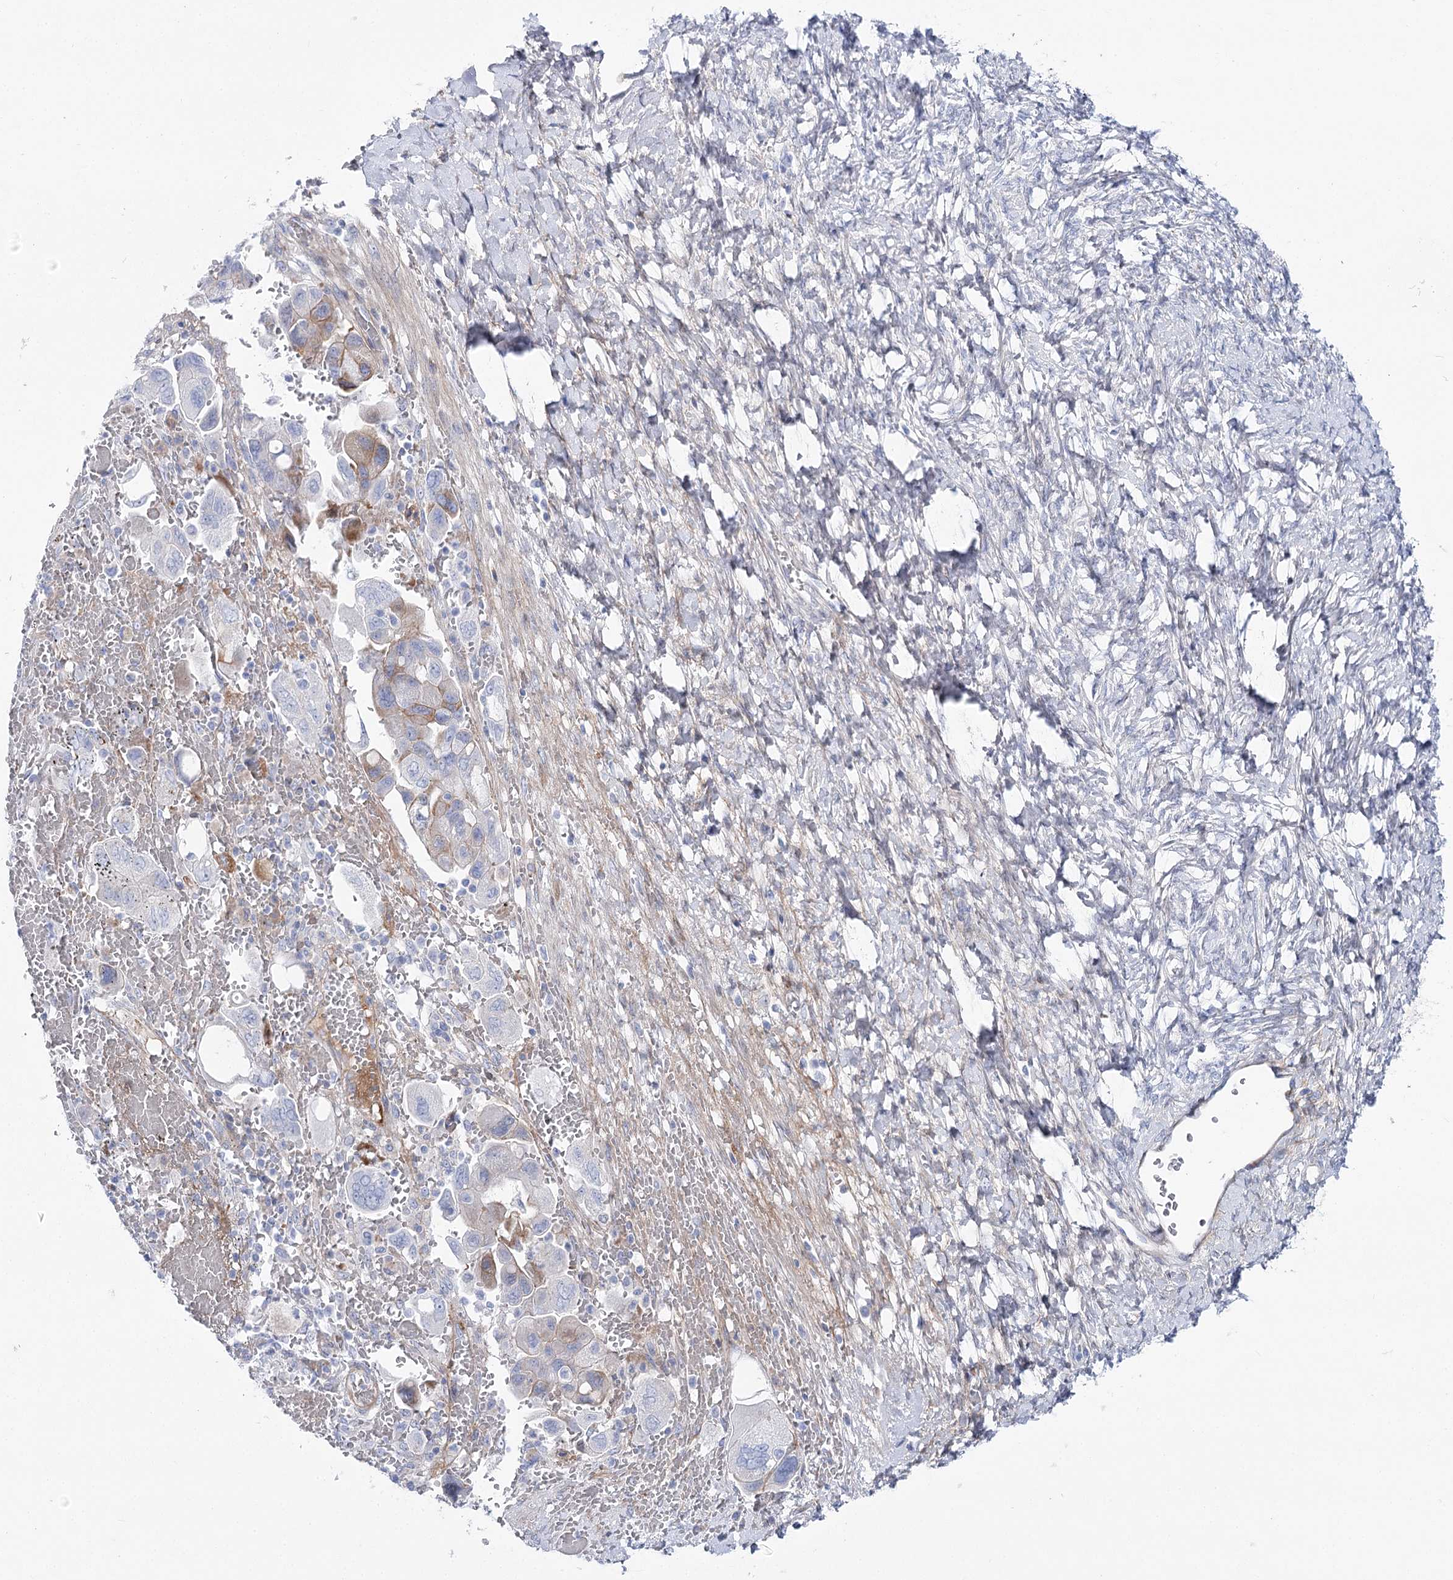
{"staining": {"intensity": "weak", "quantity": "<25%", "location": "cytoplasmic/membranous"}, "tissue": "ovarian cancer", "cell_type": "Tumor cells", "image_type": "cancer", "snomed": [{"axis": "morphology", "description": "Carcinoma, NOS"}, {"axis": "morphology", "description": "Cystadenocarcinoma, serous, NOS"}, {"axis": "topography", "description": "Ovary"}], "caption": "Immunohistochemical staining of serous cystadenocarcinoma (ovarian) exhibits no significant staining in tumor cells.", "gene": "ANKRD23", "patient": {"sex": "female", "age": 69}}